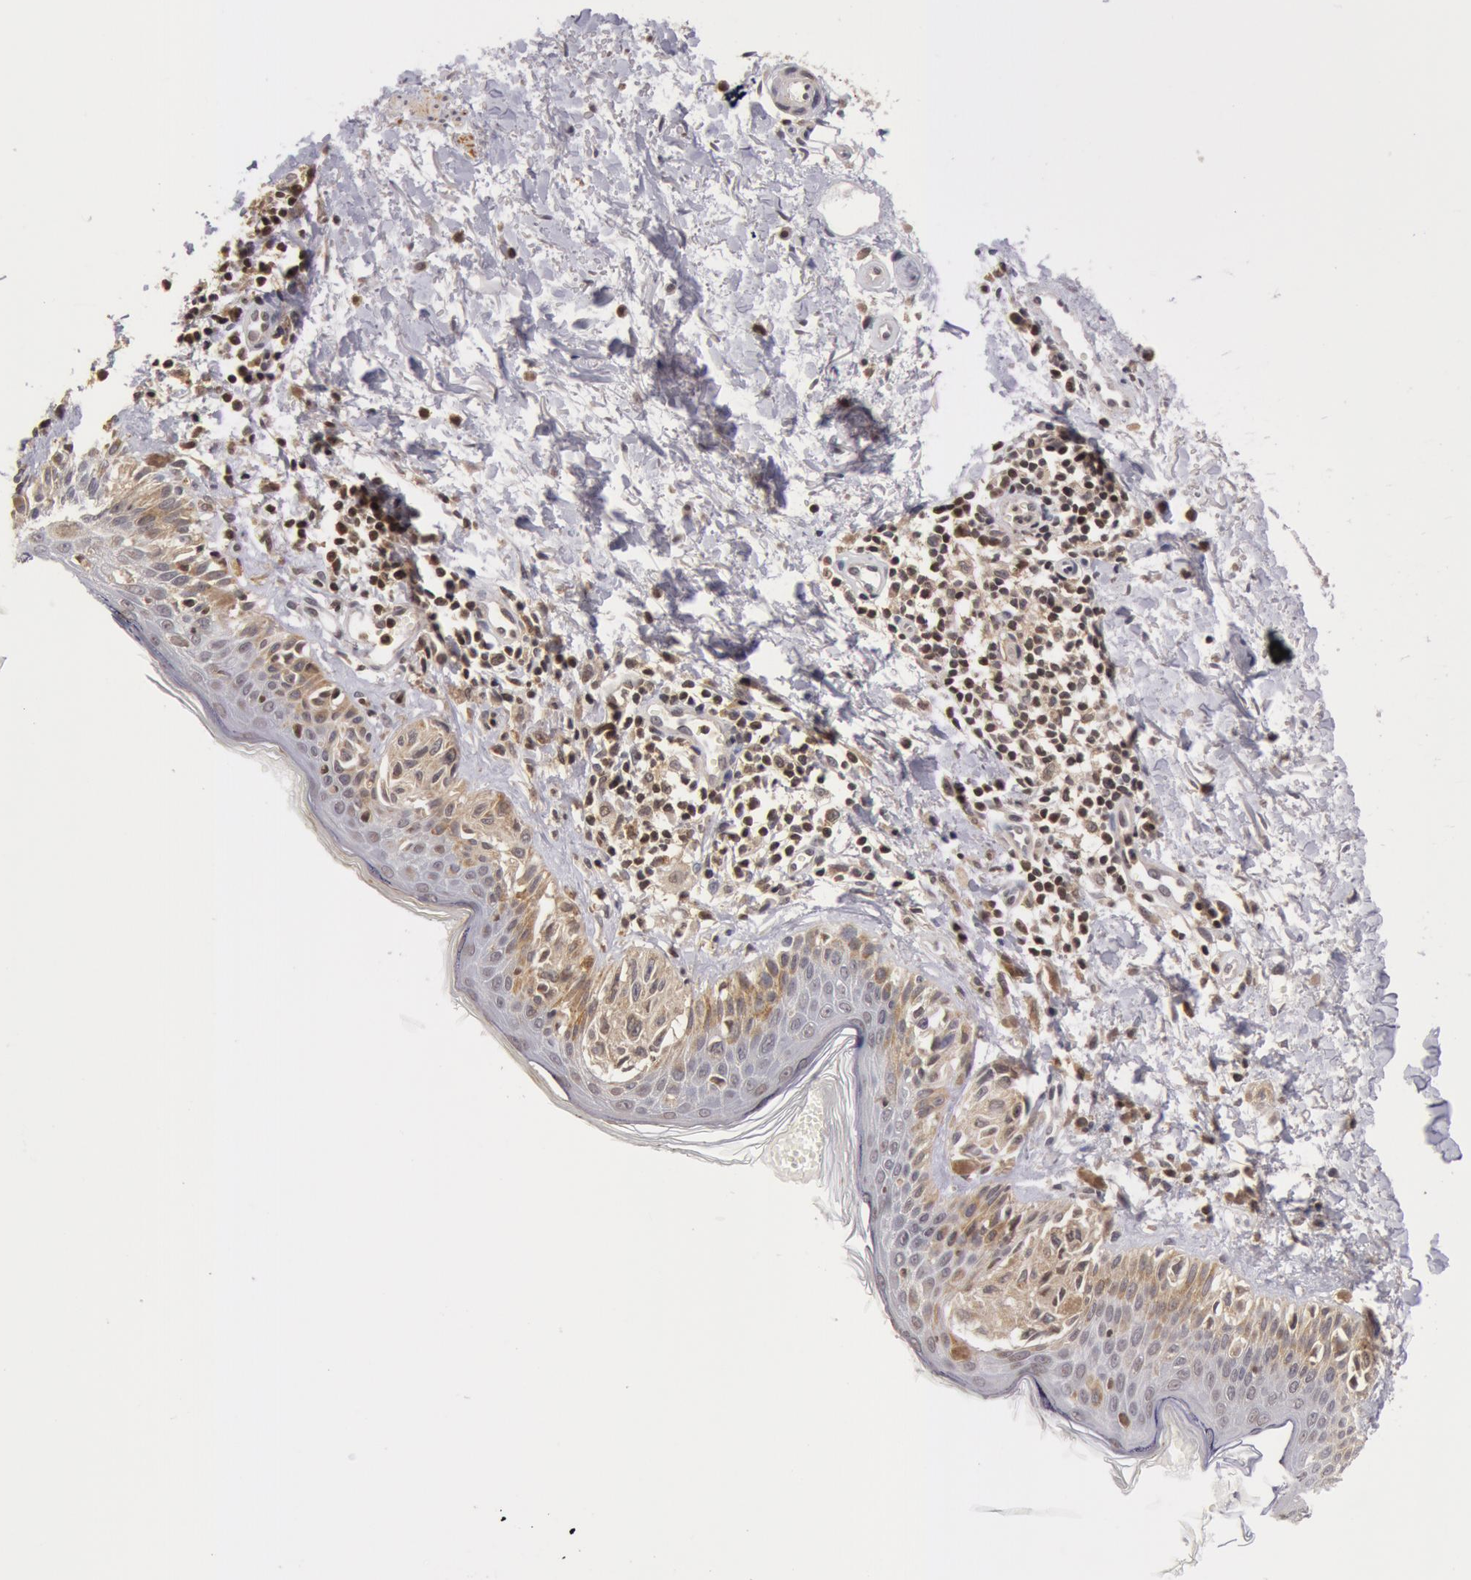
{"staining": {"intensity": "negative", "quantity": "none", "location": "none"}, "tissue": "melanoma", "cell_type": "Tumor cells", "image_type": "cancer", "snomed": [{"axis": "morphology", "description": "Malignant melanoma, NOS"}, {"axis": "topography", "description": "Skin"}], "caption": "IHC photomicrograph of melanoma stained for a protein (brown), which demonstrates no staining in tumor cells. (DAB (3,3'-diaminobenzidine) immunohistochemistry, high magnification).", "gene": "ZNF350", "patient": {"sex": "female", "age": 73}}